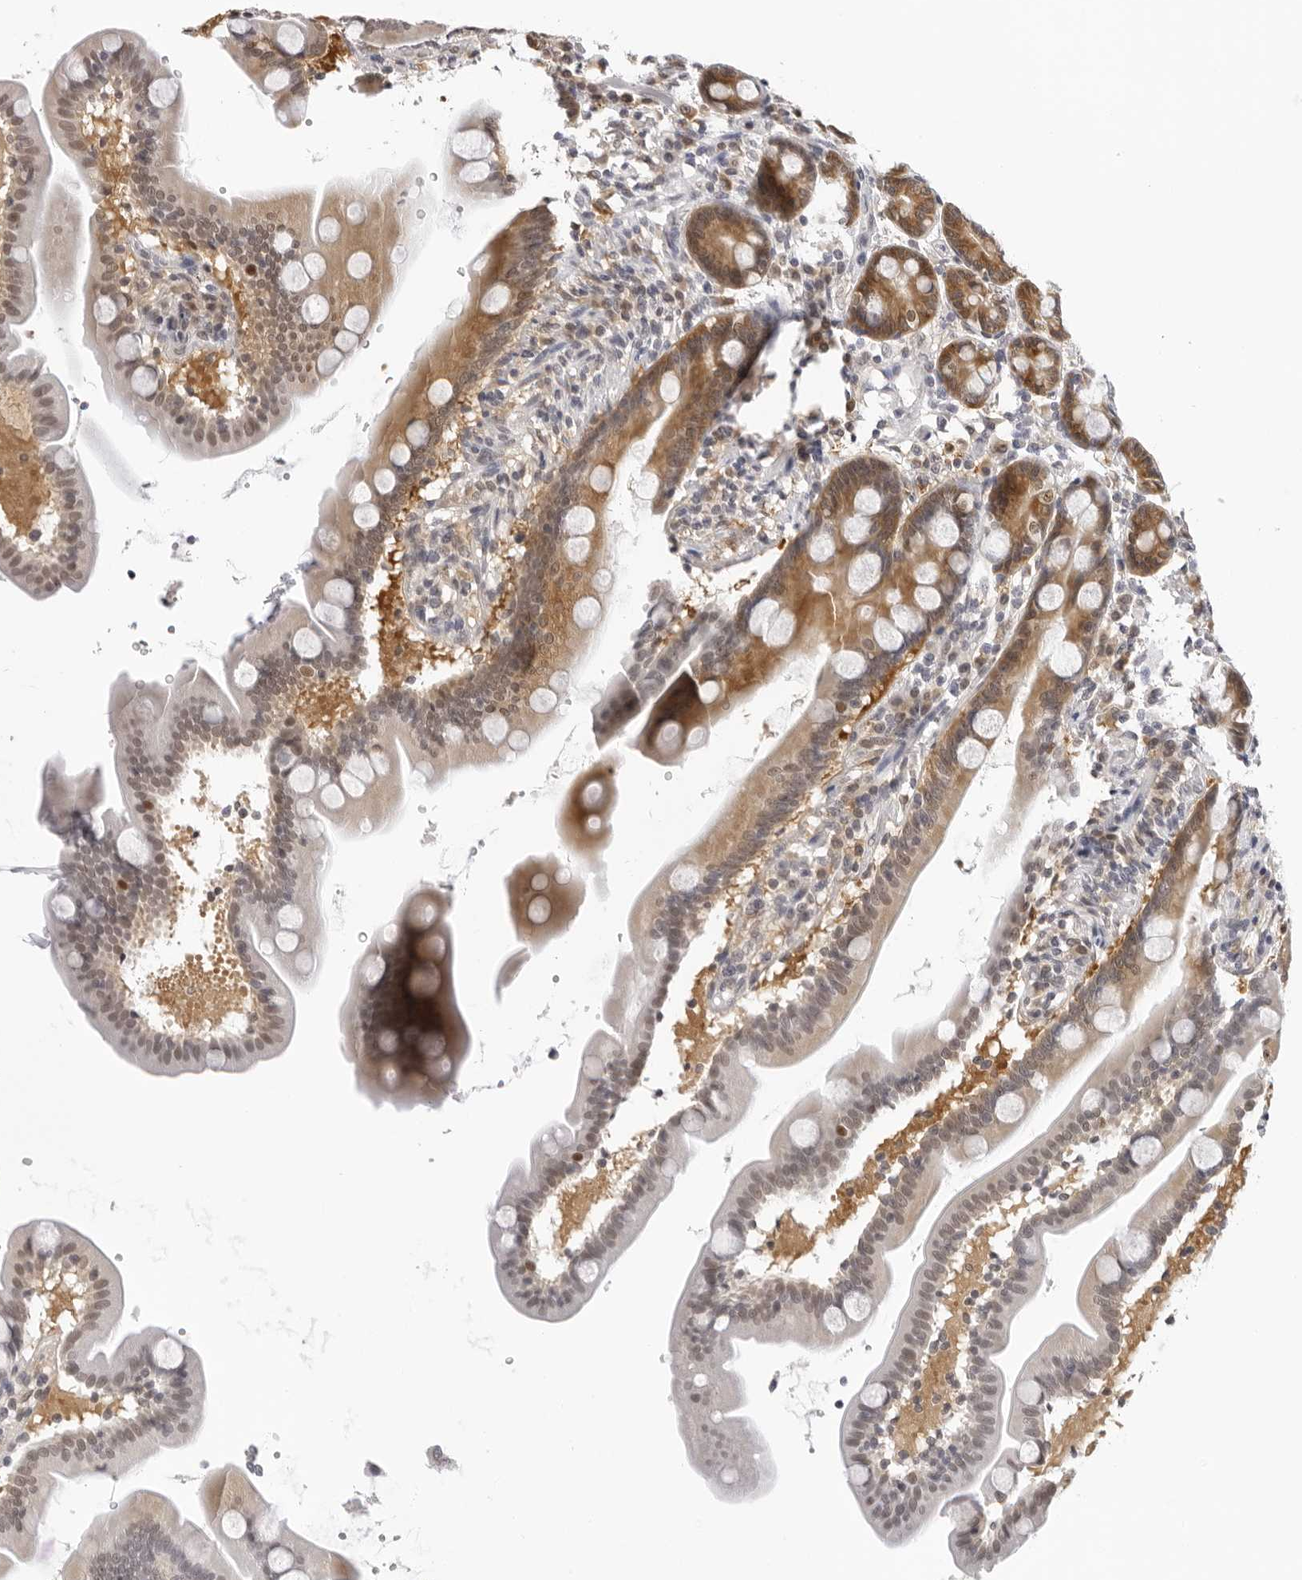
{"staining": {"intensity": "moderate", "quantity": "25%-75%", "location": "cytoplasmic/membranous,nuclear"}, "tissue": "duodenum", "cell_type": "Glandular cells", "image_type": "normal", "snomed": [{"axis": "morphology", "description": "Normal tissue, NOS"}, {"axis": "topography", "description": "Duodenum"}], "caption": "Moderate cytoplasmic/membranous,nuclear positivity is identified in about 25%-75% of glandular cells in benign duodenum.", "gene": "WDR77", "patient": {"sex": "male", "age": 54}}